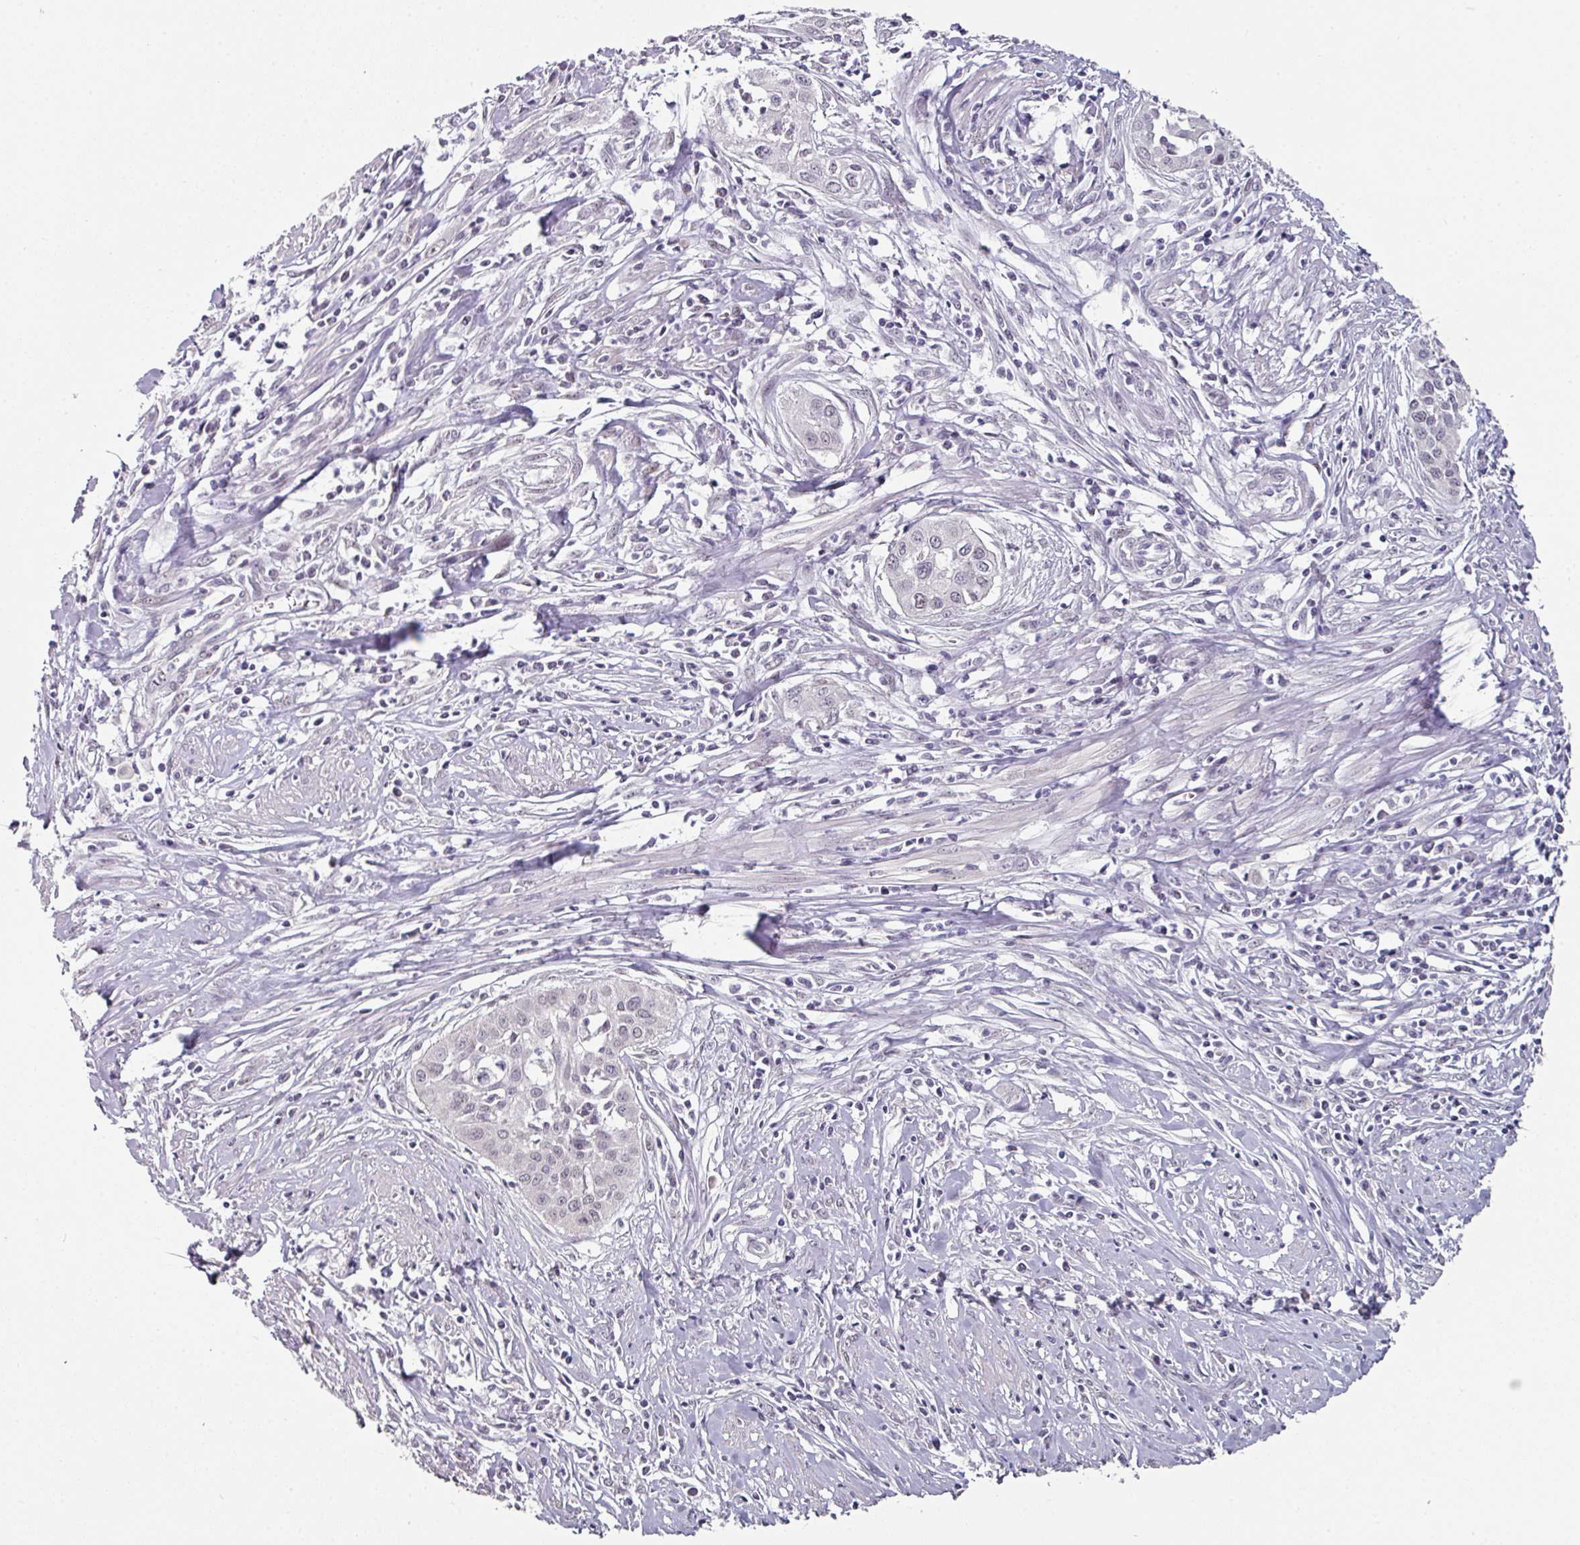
{"staining": {"intensity": "moderate", "quantity": "25%-75%", "location": "nuclear"}, "tissue": "cervical cancer", "cell_type": "Tumor cells", "image_type": "cancer", "snomed": [{"axis": "morphology", "description": "Squamous cell carcinoma, NOS"}, {"axis": "topography", "description": "Cervix"}], "caption": "IHC histopathology image of cervical squamous cell carcinoma stained for a protein (brown), which displays medium levels of moderate nuclear expression in about 25%-75% of tumor cells.", "gene": "ELK1", "patient": {"sex": "female", "age": 34}}